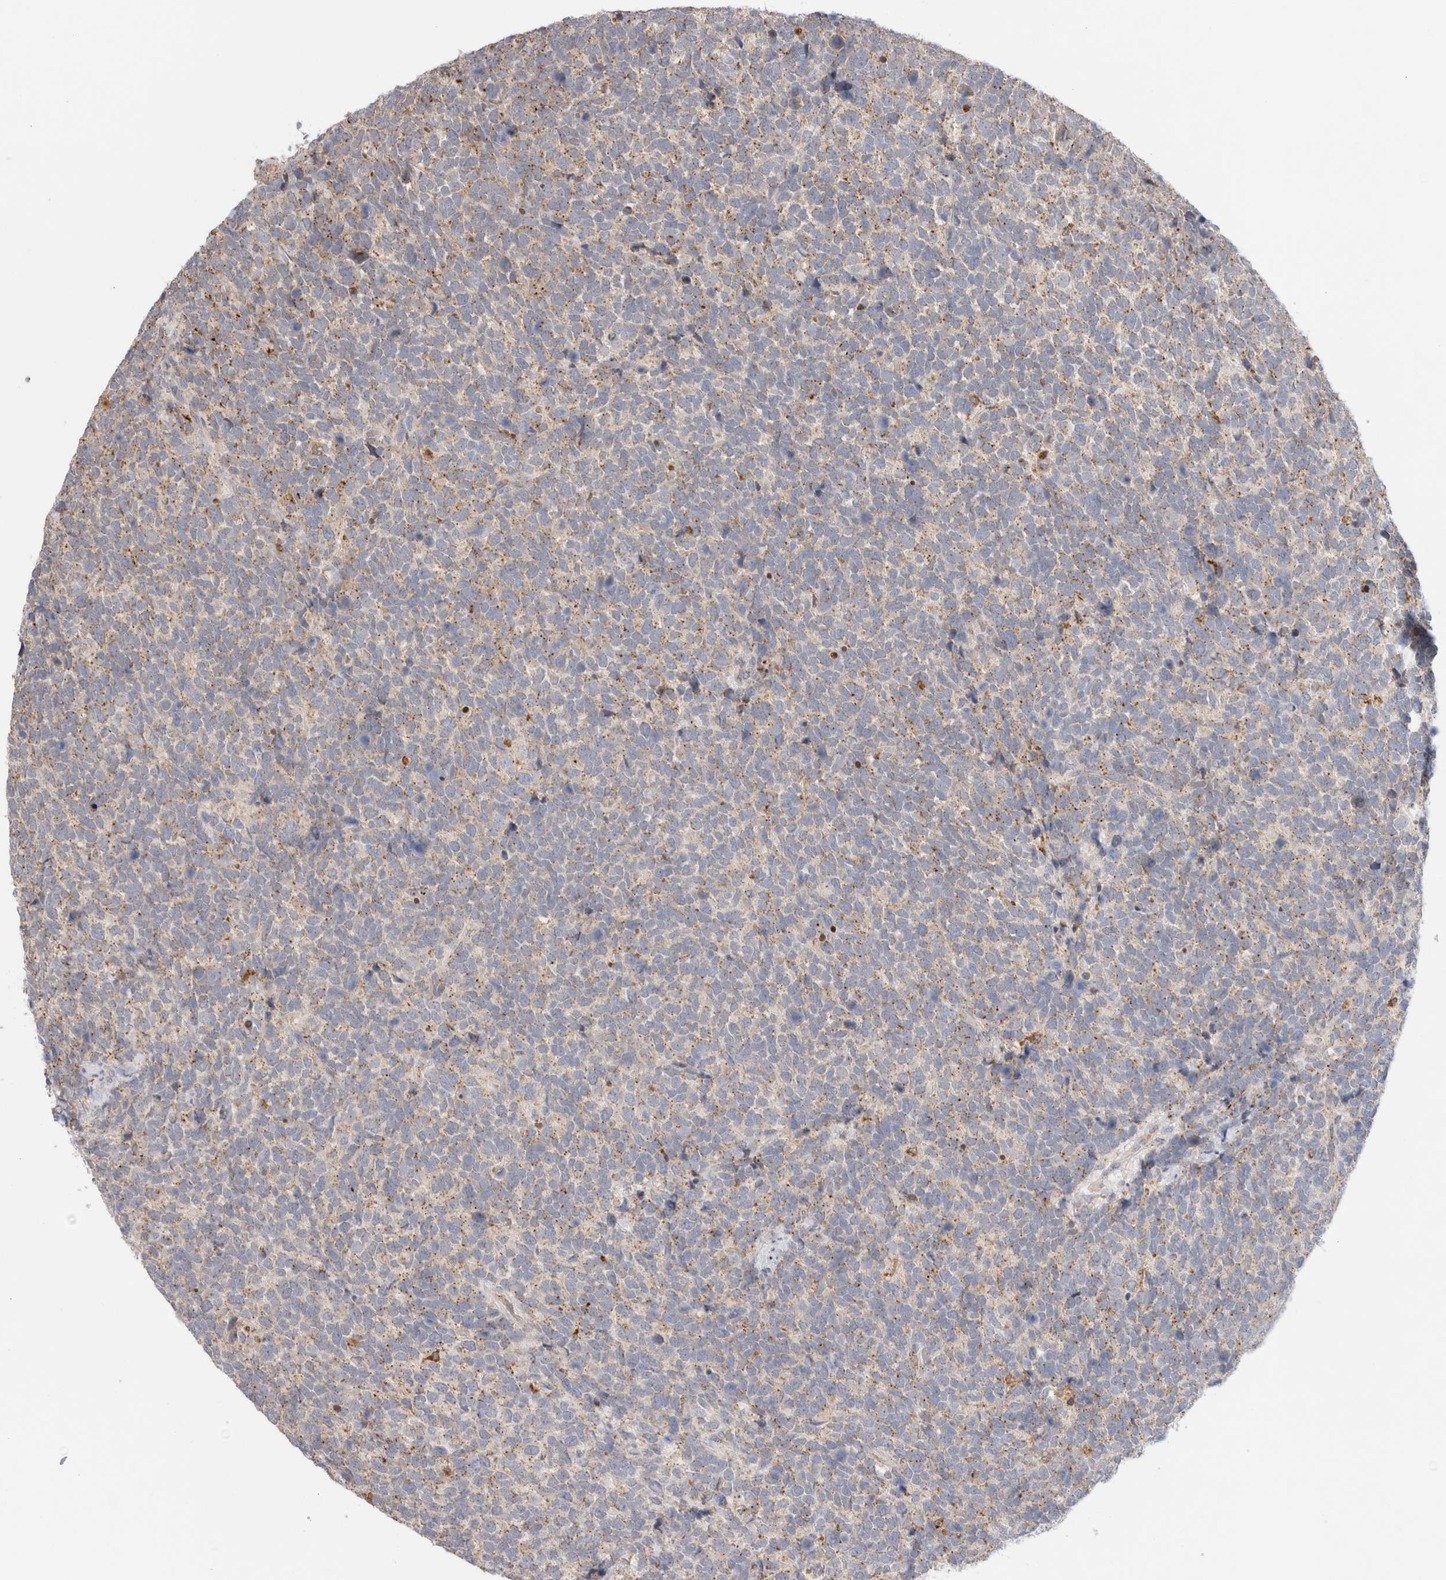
{"staining": {"intensity": "moderate", "quantity": "25%-75%", "location": "cytoplasmic/membranous"}, "tissue": "urothelial cancer", "cell_type": "Tumor cells", "image_type": "cancer", "snomed": [{"axis": "morphology", "description": "Urothelial carcinoma, High grade"}, {"axis": "topography", "description": "Urinary bladder"}], "caption": "An IHC photomicrograph of tumor tissue is shown. Protein staining in brown shows moderate cytoplasmic/membranous positivity in urothelial cancer within tumor cells.", "gene": "GNS", "patient": {"sex": "female", "age": 82}}